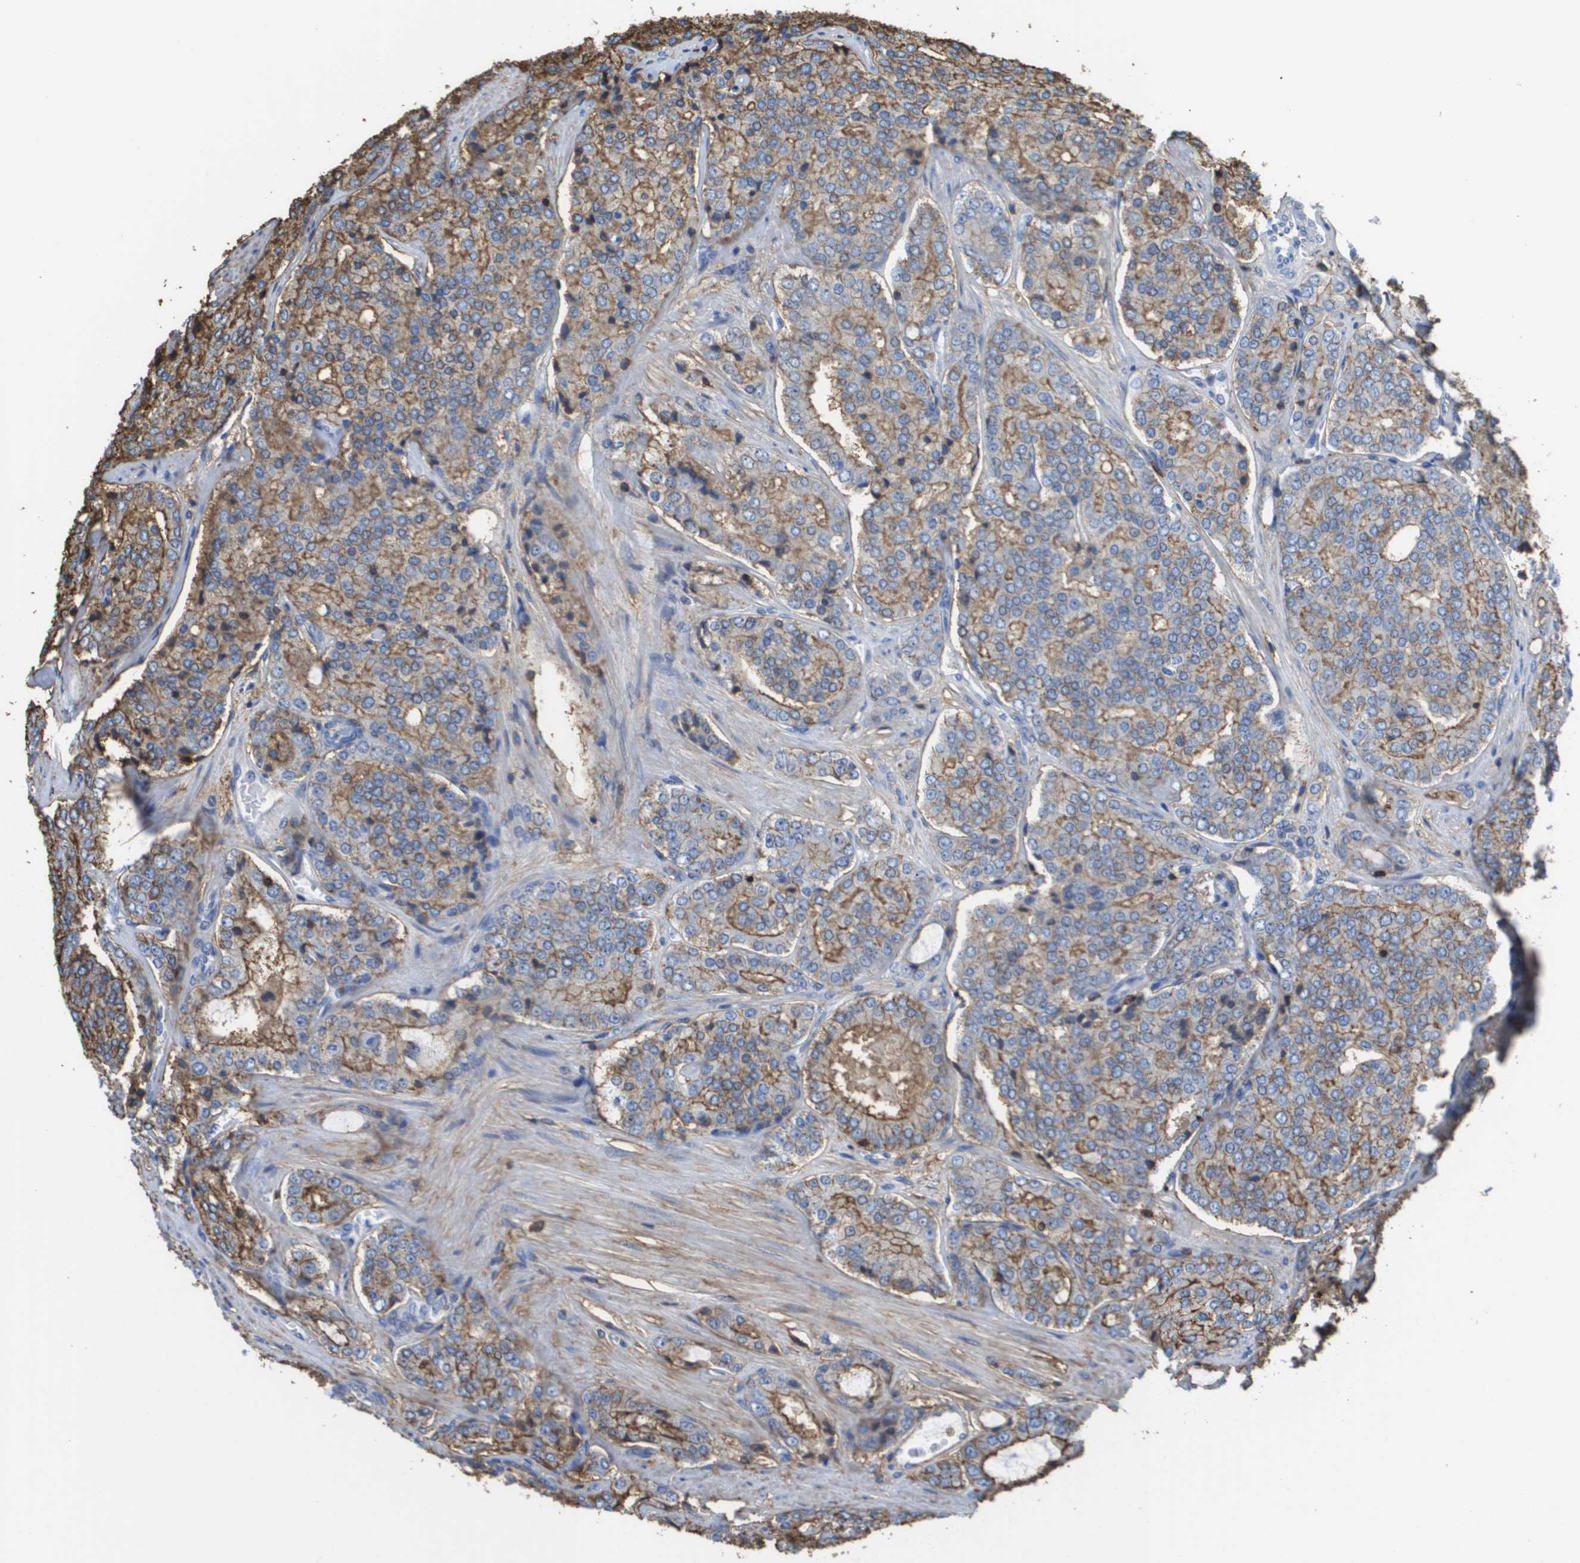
{"staining": {"intensity": "moderate", "quantity": "25%-75%", "location": "cytoplasmic/membranous"}, "tissue": "prostate cancer", "cell_type": "Tumor cells", "image_type": "cancer", "snomed": [{"axis": "morphology", "description": "Adenocarcinoma, High grade"}, {"axis": "topography", "description": "Prostate"}], "caption": "Prostate cancer was stained to show a protein in brown. There is medium levels of moderate cytoplasmic/membranous expression in approximately 25%-75% of tumor cells. Immunohistochemistry (ihc) stains the protein in brown and the nuclei are stained blue.", "gene": "PASK", "patient": {"sex": "male", "age": 65}}